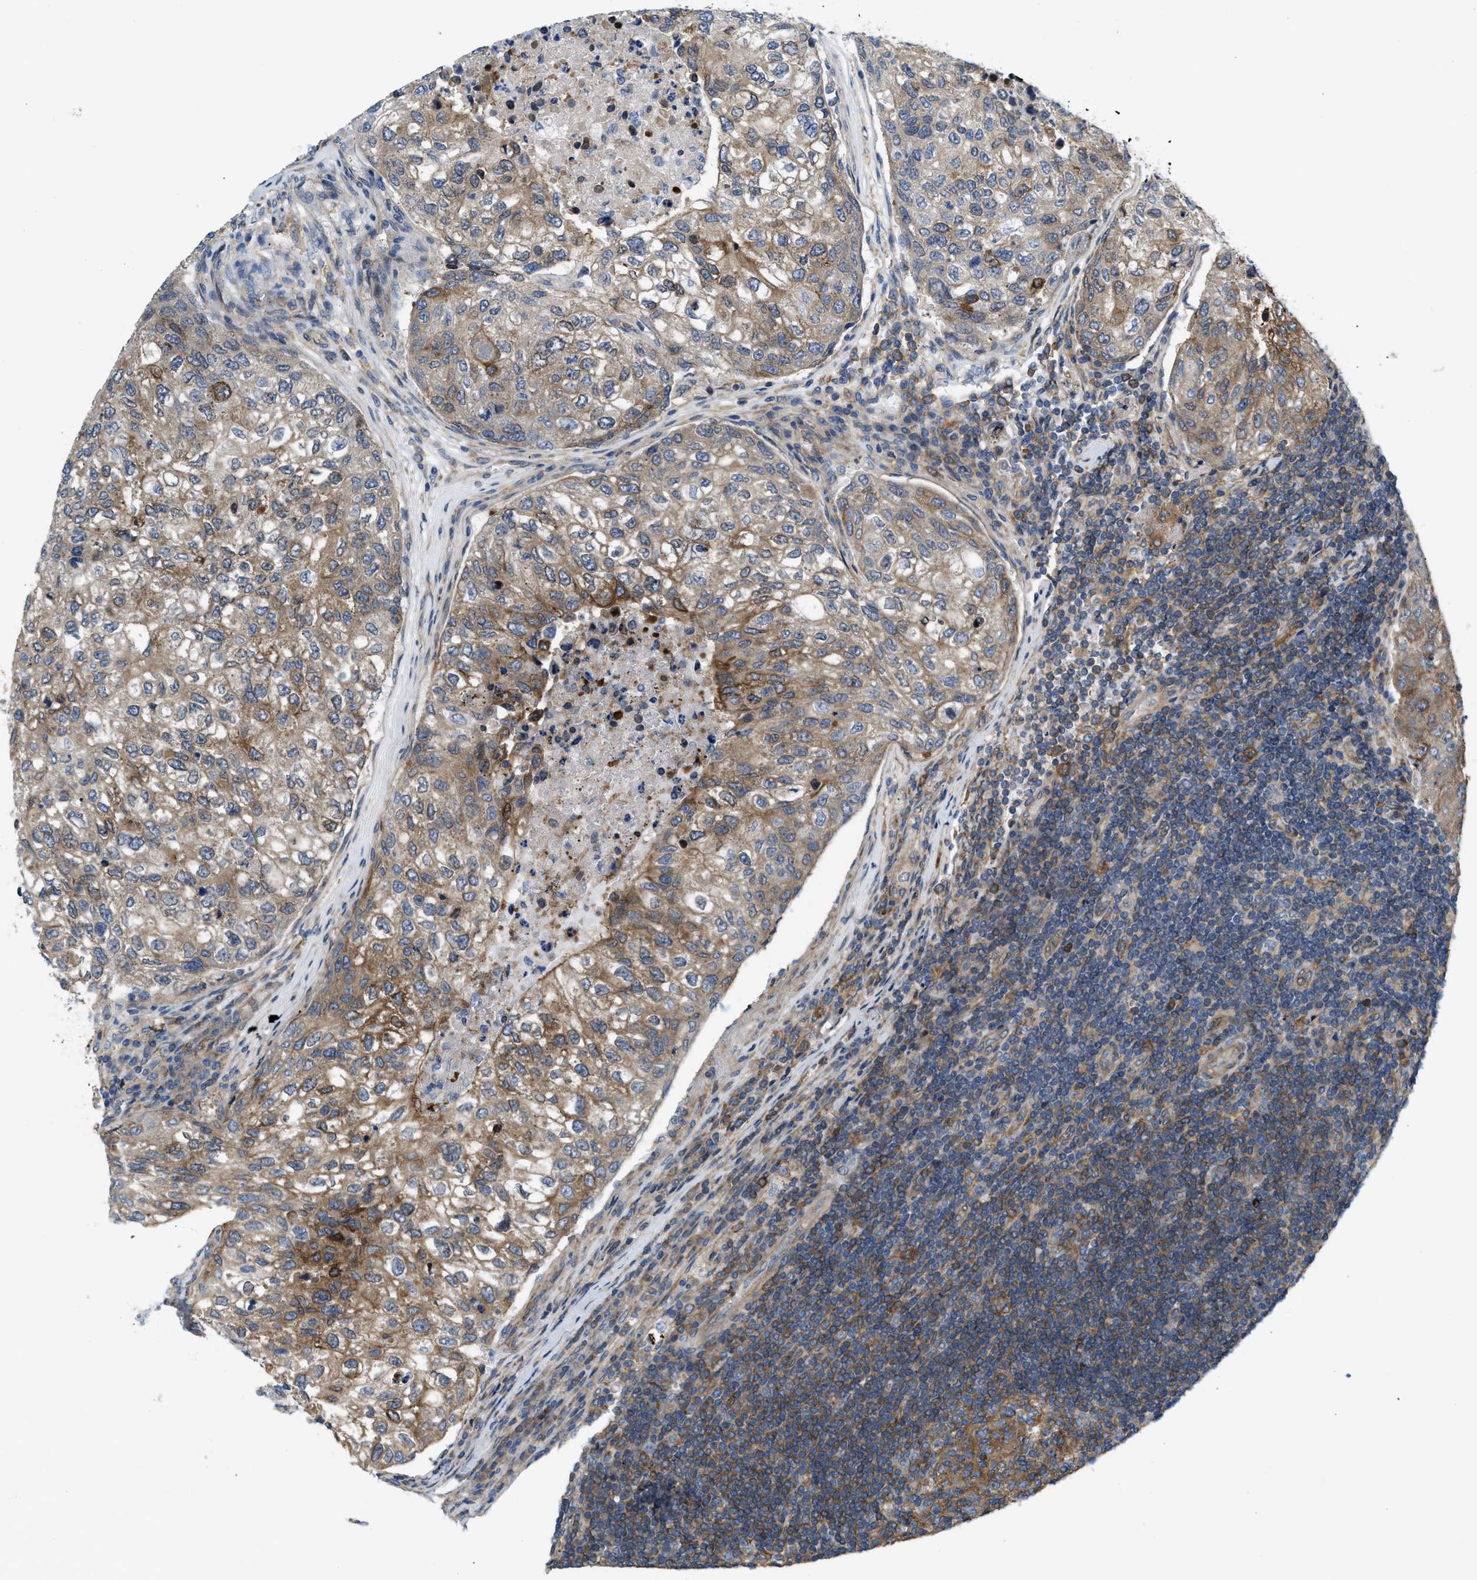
{"staining": {"intensity": "moderate", "quantity": ">75%", "location": "cytoplasmic/membranous"}, "tissue": "urothelial cancer", "cell_type": "Tumor cells", "image_type": "cancer", "snomed": [{"axis": "morphology", "description": "Urothelial carcinoma, High grade"}, {"axis": "topography", "description": "Lymph node"}, {"axis": "topography", "description": "Urinary bladder"}], "caption": "Immunohistochemistry (DAB) staining of urothelial cancer exhibits moderate cytoplasmic/membranous protein expression in approximately >75% of tumor cells. The staining is performed using DAB brown chromogen to label protein expression. The nuclei are counter-stained blue using hematoxylin.", "gene": "MYO18A", "patient": {"sex": "male", "age": 51}}